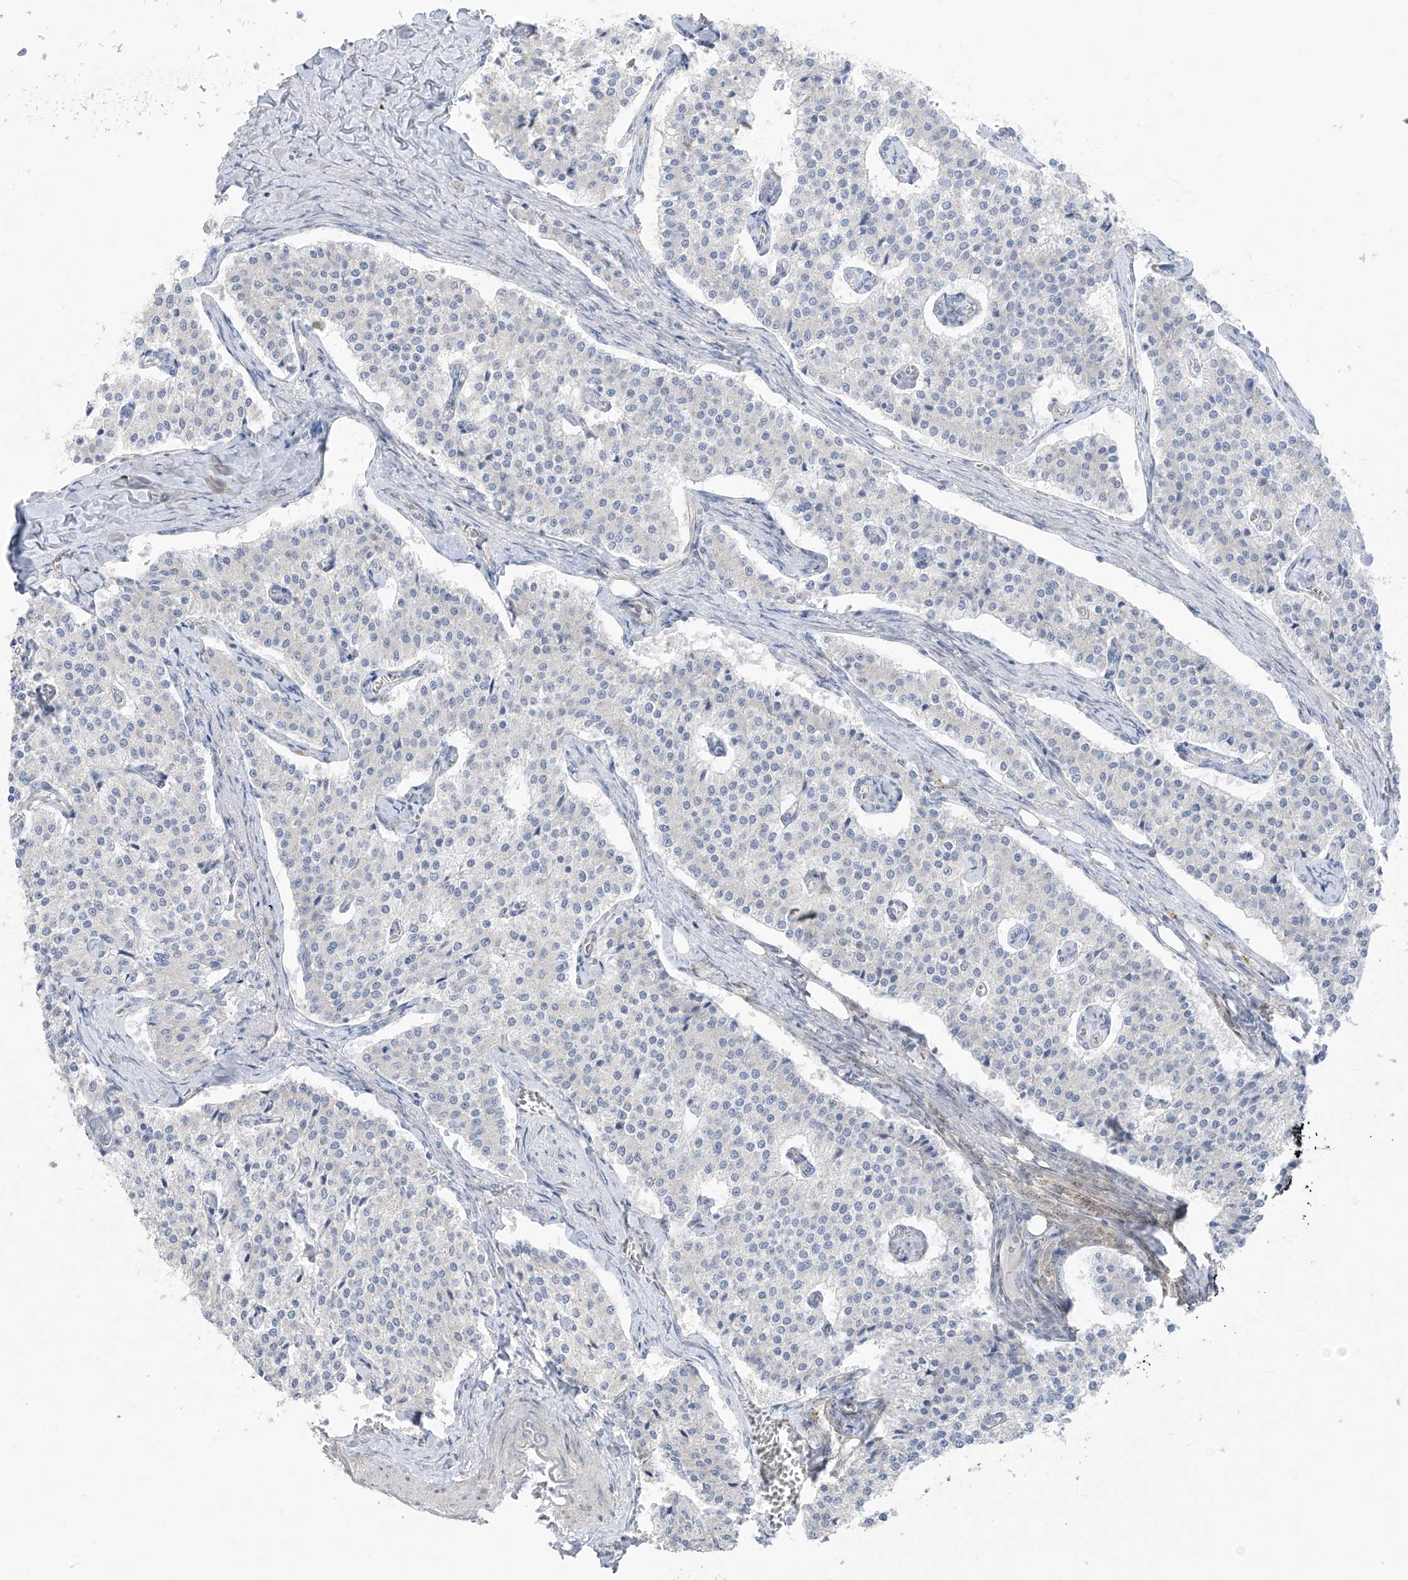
{"staining": {"intensity": "negative", "quantity": "none", "location": "none"}, "tissue": "carcinoid", "cell_type": "Tumor cells", "image_type": "cancer", "snomed": [{"axis": "morphology", "description": "Carcinoid, malignant, NOS"}, {"axis": "topography", "description": "Colon"}], "caption": "DAB immunohistochemical staining of carcinoid (malignant) displays no significant positivity in tumor cells. Nuclei are stained in blue.", "gene": "EIPR1", "patient": {"sex": "female", "age": 52}}